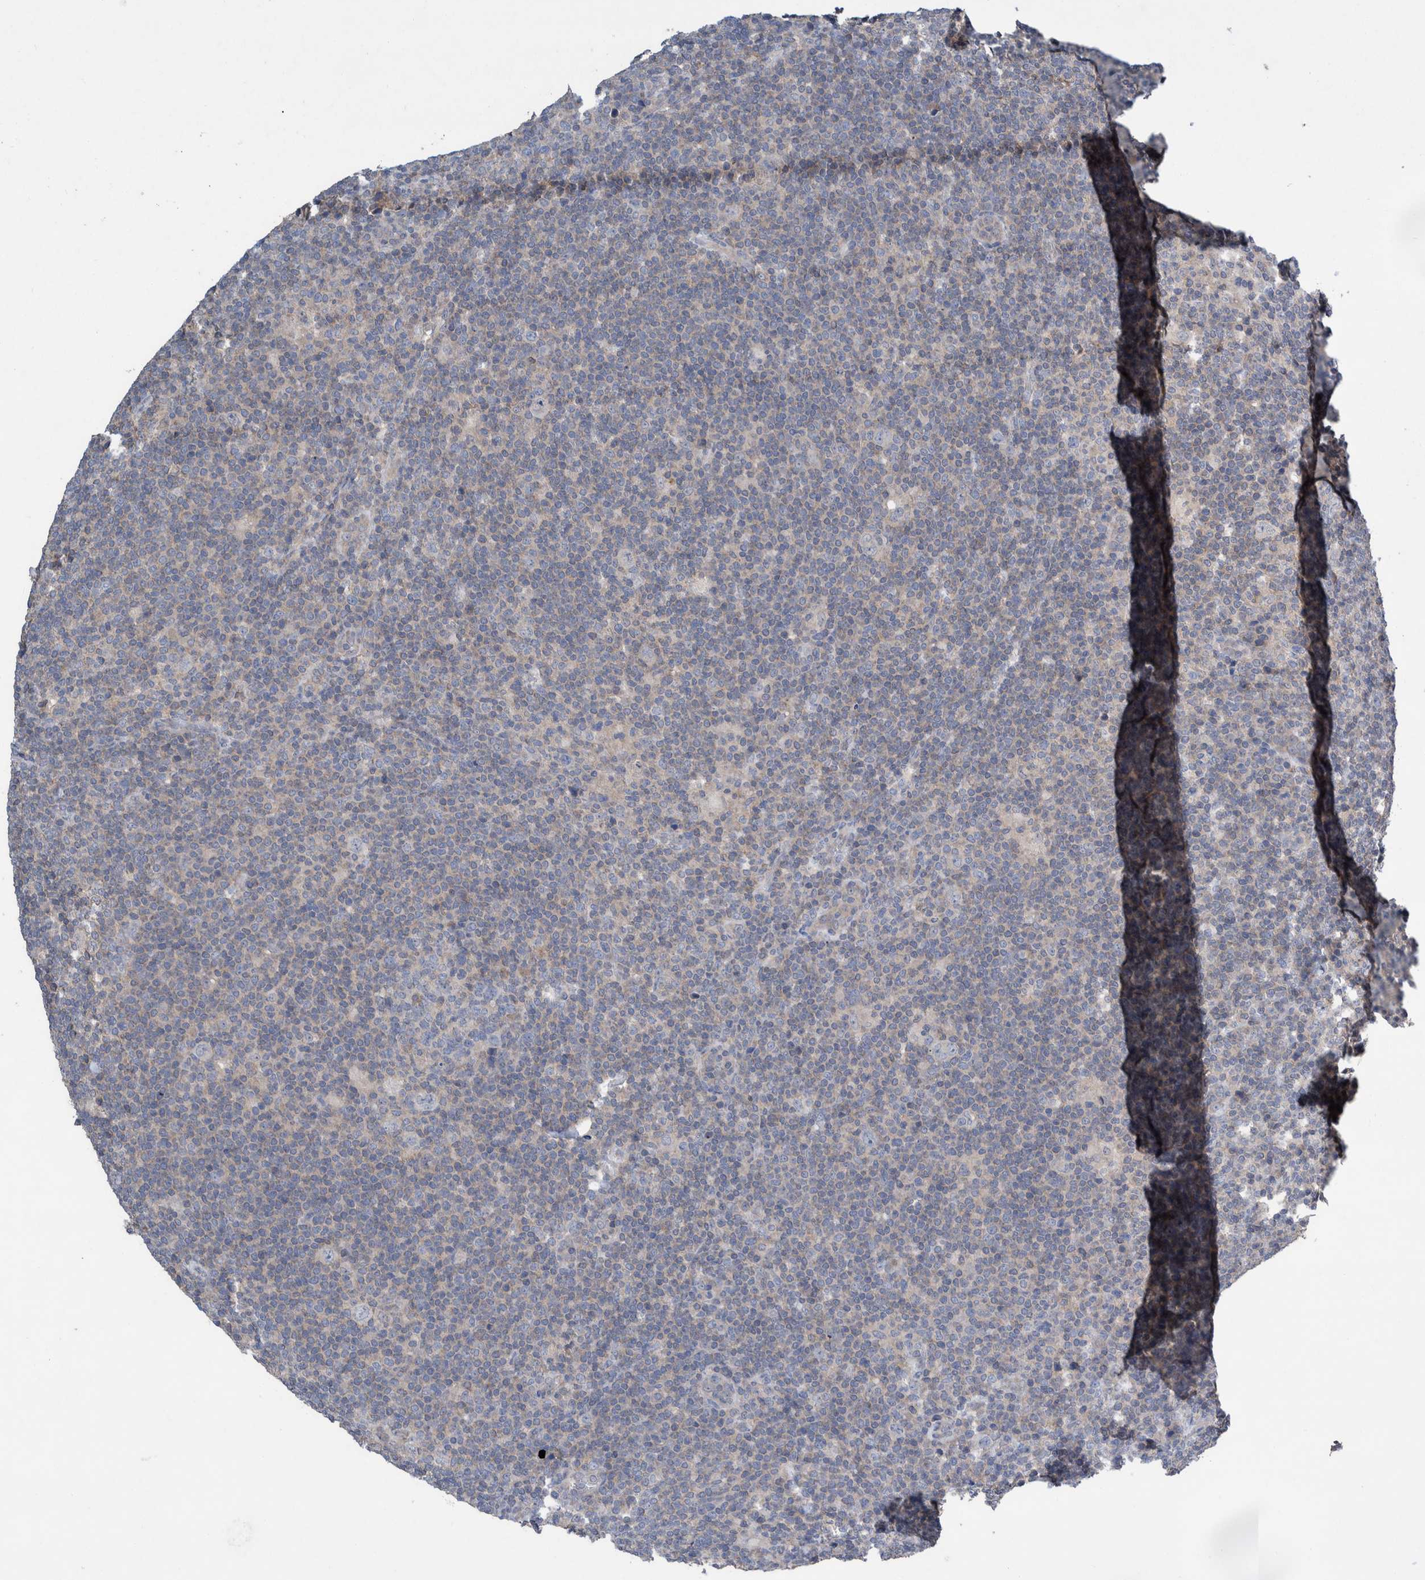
{"staining": {"intensity": "negative", "quantity": "none", "location": "none"}, "tissue": "lymphoma", "cell_type": "Tumor cells", "image_type": "cancer", "snomed": [{"axis": "morphology", "description": "Hodgkin's disease, NOS"}, {"axis": "topography", "description": "Lymph node"}], "caption": "High power microscopy micrograph of an immunohistochemistry photomicrograph of Hodgkin's disease, revealing no significant staining in tumor cells. (DAB (3,3'-diaminobenzidine) IHC with hematoxylin counter stain).", "gene": "PLPBP", "patient": {"sex": "female", "age": 57}}